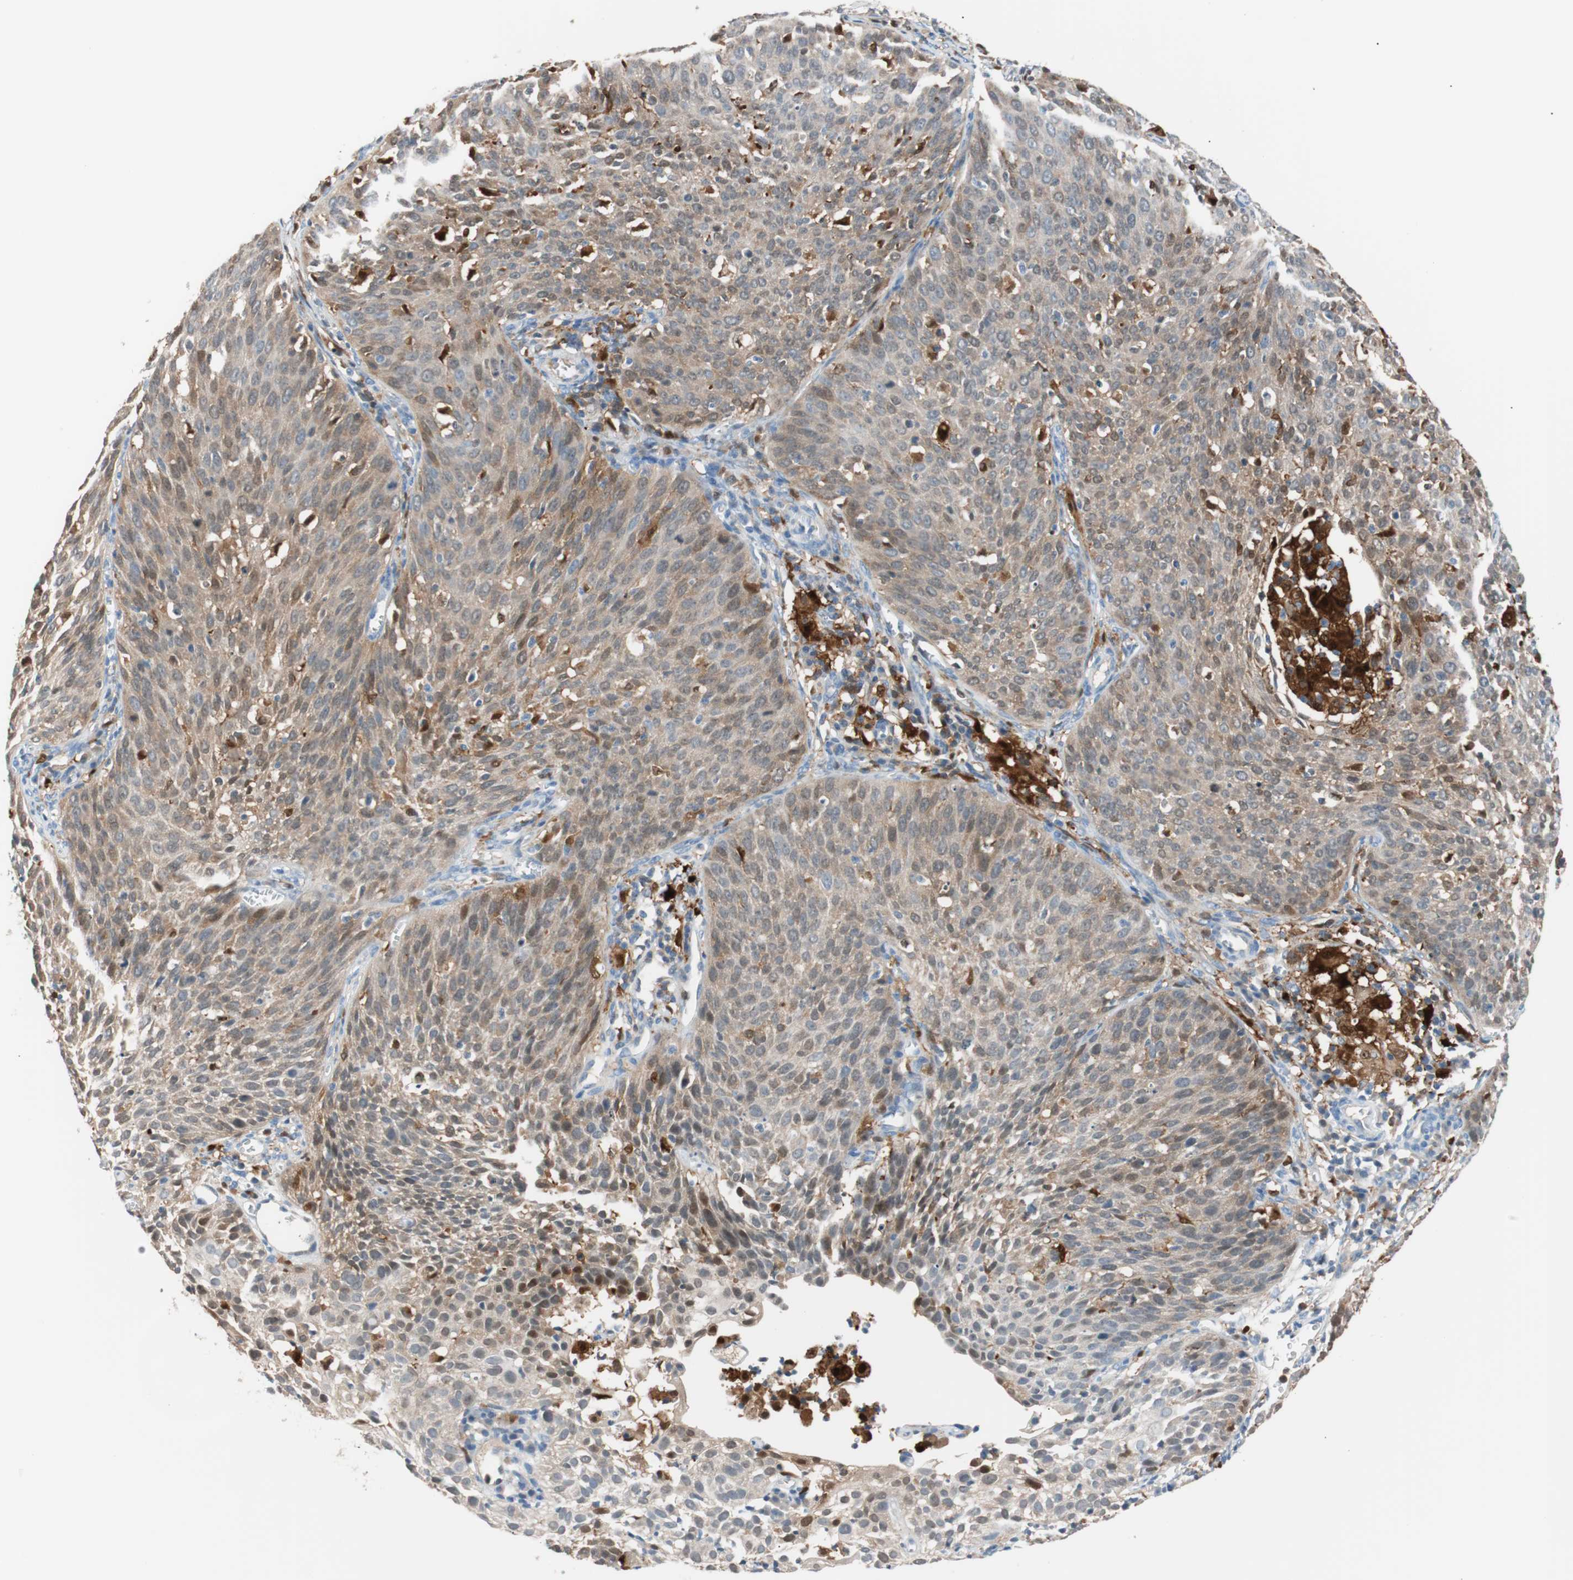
{"staining": {"intensity": "moderate", "quantity": ">75%", "location": "cytoplasmic/membranous,nuclear"}, "tissue": "cervical cancer", "cell_type": "Tumor cells", "image_type": "cancer", "snomed": [{"axis": "morphology", "description": "Squamous cell carcinoma, NOS"}, {"axis": "topography", "description": "Cervix"}], "caption": "Cervical squamous cell carcinoma stained for a protein shows moderate cytoplasmic/membranous and nuclear positivity in tumor cells.", "gene": "IL18", "patient": {"sex": "female", "age": 38}}